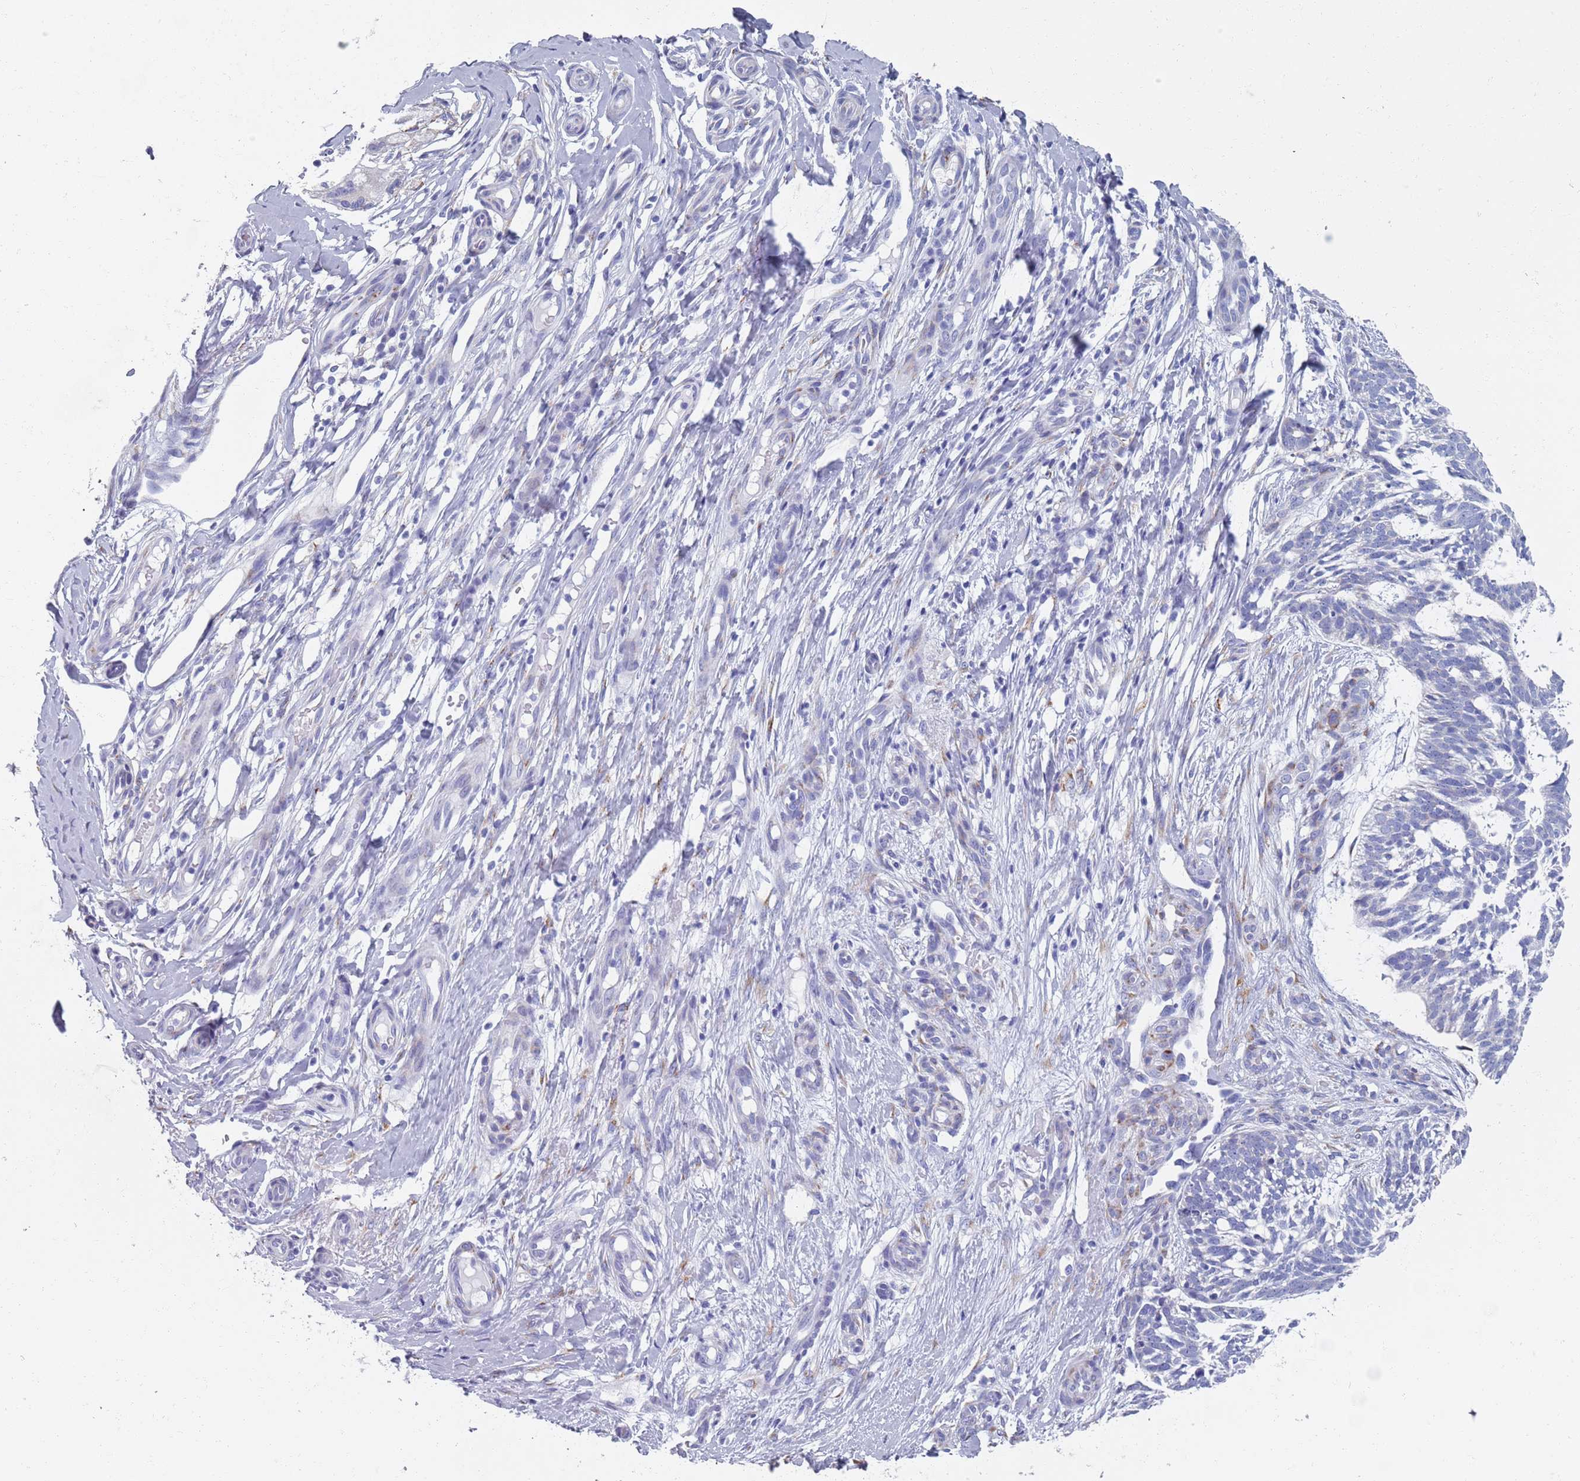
{"staining": {"intensity": "negative", "quantity": "none", "location": "none"}, "tissue": "skin cancer", "cell_type": "Tumor cells", "image_type": "cancer", "snomed": [{"axis": "morphology", "description": "Basal cell carcinoma"}, {"axis": "topography", "description": "Skin"}], "caption": "This is a photomicrograph of IHC staining of skin basal cell carcinoma, which shows no positivity in tumor cells.", "gene": "PLOD1", "patient": {"sex": "male", "age": 88}}